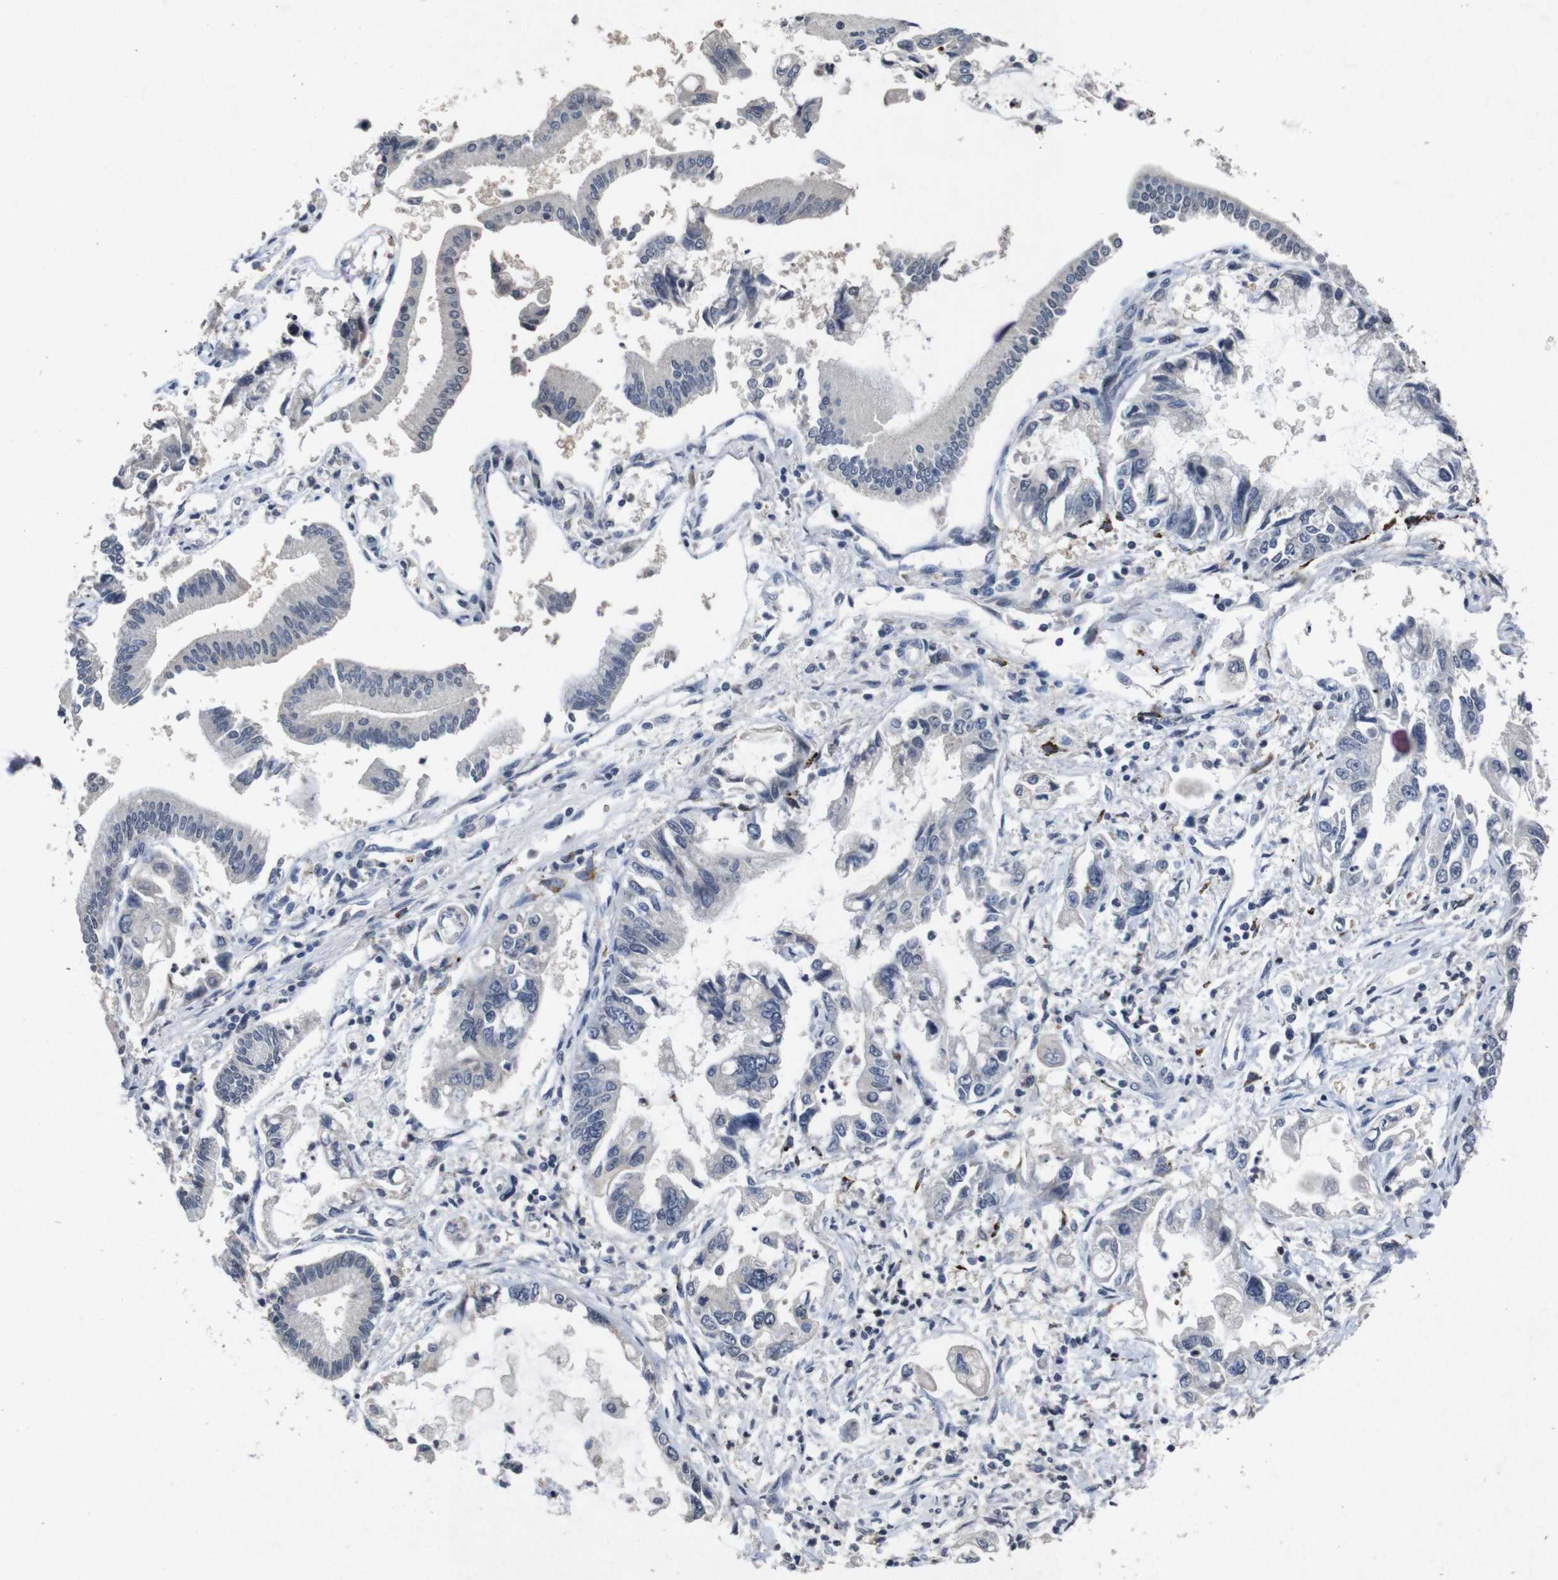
{"staining": {"intensity": "negative", "quantity": "none", "location": "none"}, "tissue": "pancreatic cancer", "cell_type": "Tumor cells", "image_type": "cancer", "snomed": [{"axis": "morphology", "description": "Adenocarcinoma, NOS"}, {"axis": "topography", "description": "Pancreas"}], "caption": "Micrograph shows no protein expression in tumor cells of adenocarcinoma (pancreatic) tissue. (Immunohistochemistry, brightfield microscopy, high magnification).", "gene": "AKT3", "patient": {"sex": "male", "age": 56}}